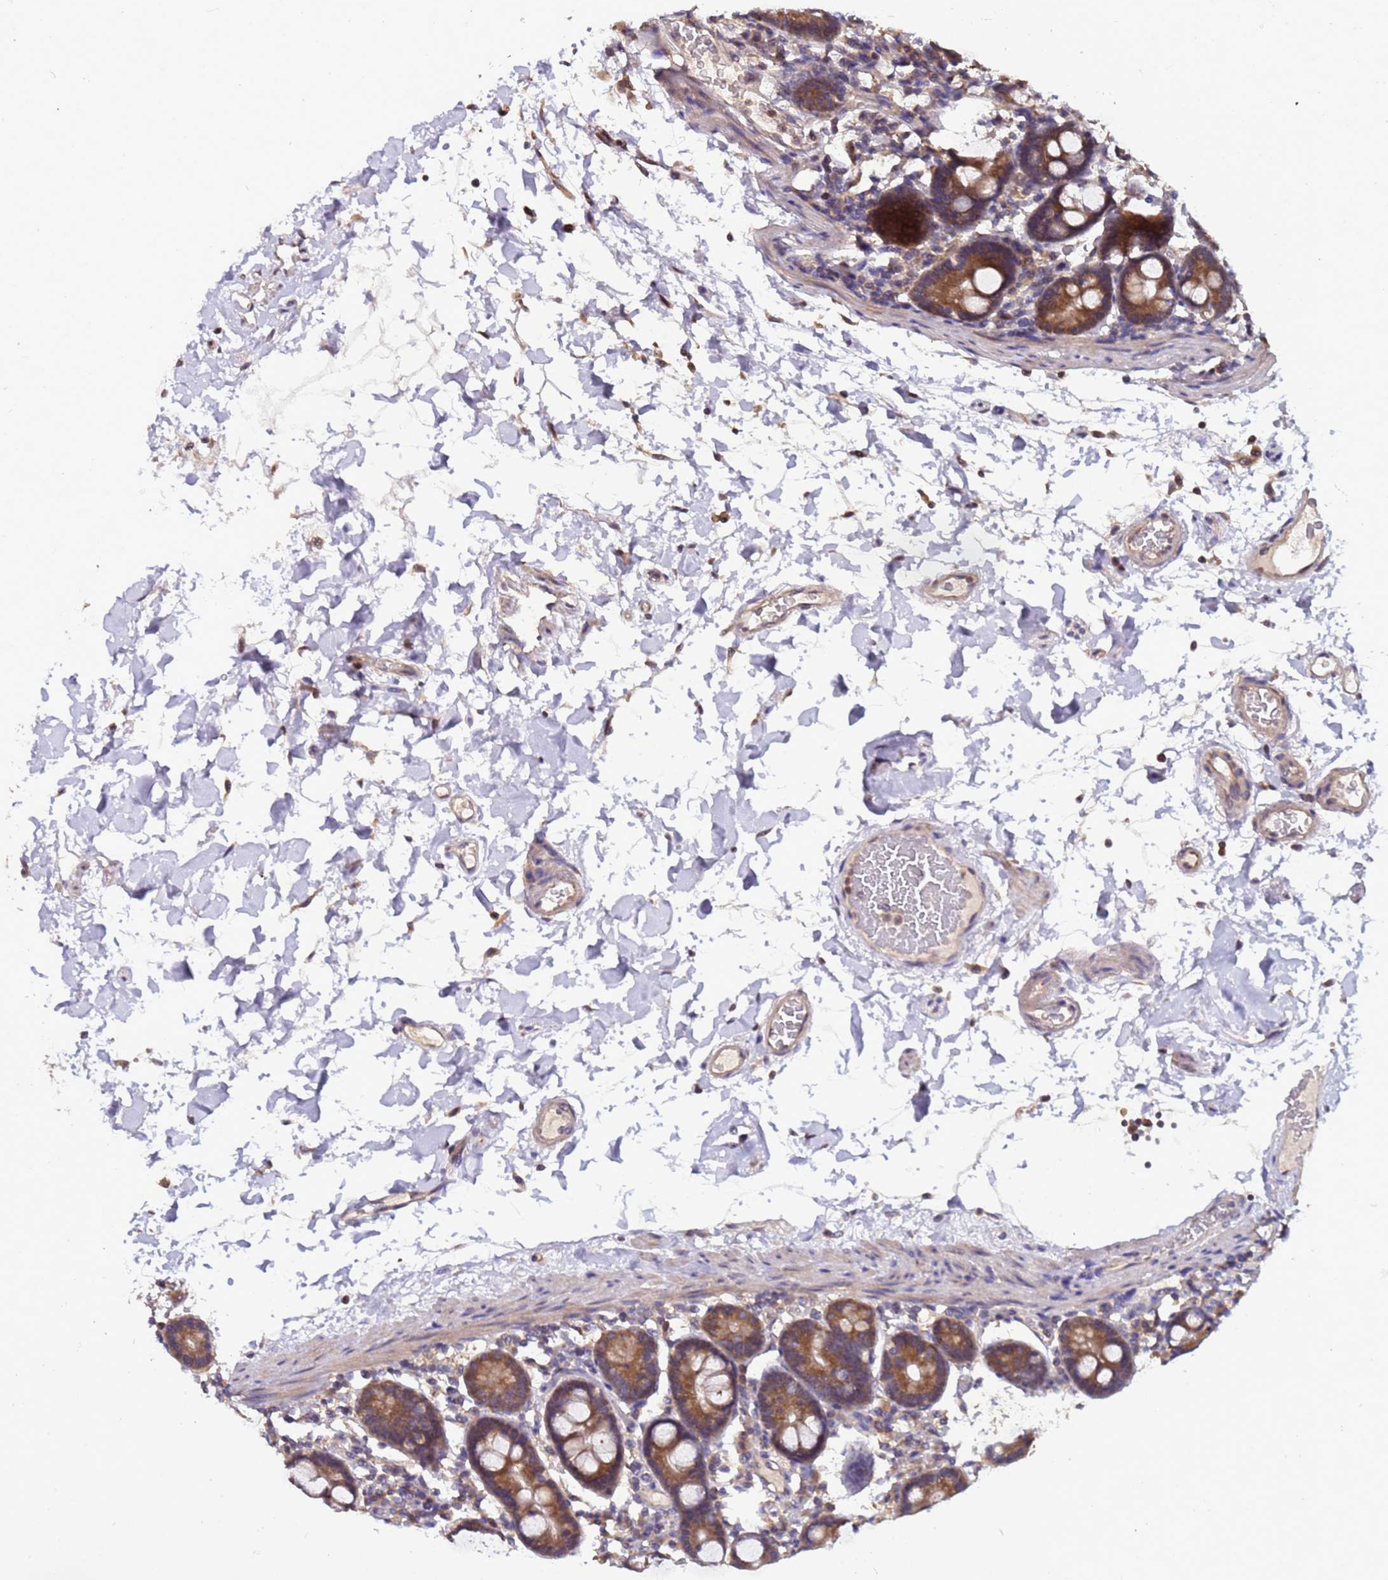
{"staining": {"intensity": "strong", "quantity": ">75%", "location": "cytoplasmic/membranous"}, "tissue": "duodenum", "cell_type": "Glandular cells", "image_type": "normal", "snomed": [{"axis": "morphology", "description": "Normal tissue, NOS"}, {"axis": "topography", "description": "Duodenum"}], "caption": "Immunohistochemistry (IHC) (DAB) staining of unremarkable human duodenum reveals strong cytoplasmic/membranous protein staining in about >75% of glandular cells.", "gene": "ELMOD2", "patient": {"sex": "male", "age": 55}}